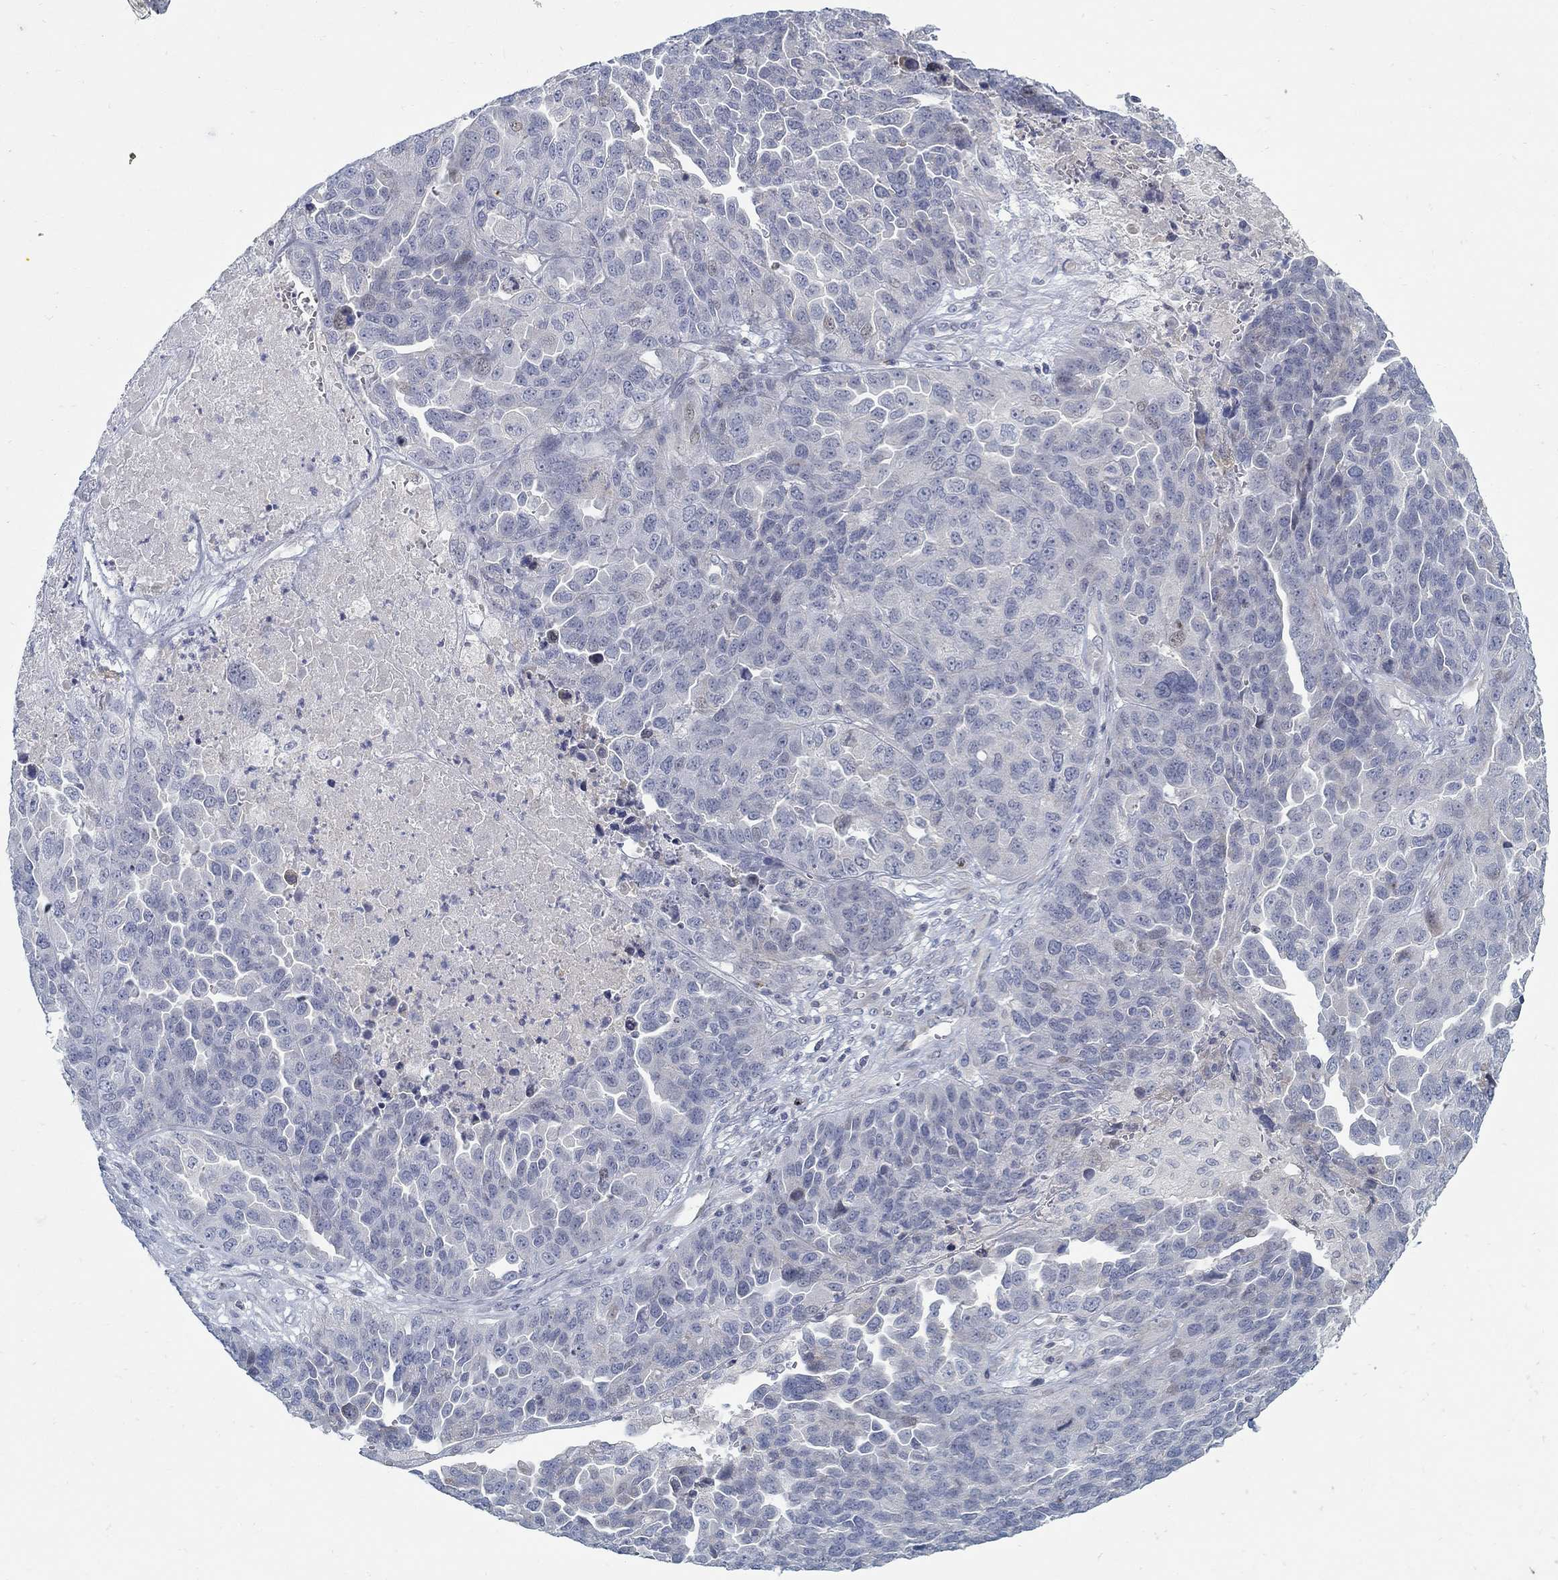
{"staining": {"intensity": "negative", "quantity": "none", "location": "none"}, "tissue": "ovarian cancer", "cell_type": "Tumor cells", "image_type": "cancer", "snomed": [{"axis": "morphology", "description": "Cystadenocarcinoma, serous, NOS"}, {"axis": "topography", "description": "Ovary"}], "caption": "DAB (3,3'-diaminobenzidine) immunohistochemical staining of human ovarian serous cystadenocarcinoma reveals no significant expression in tumor cells.", "gene": "ANO7", "patient": {"sex": "female", "age": 87}}